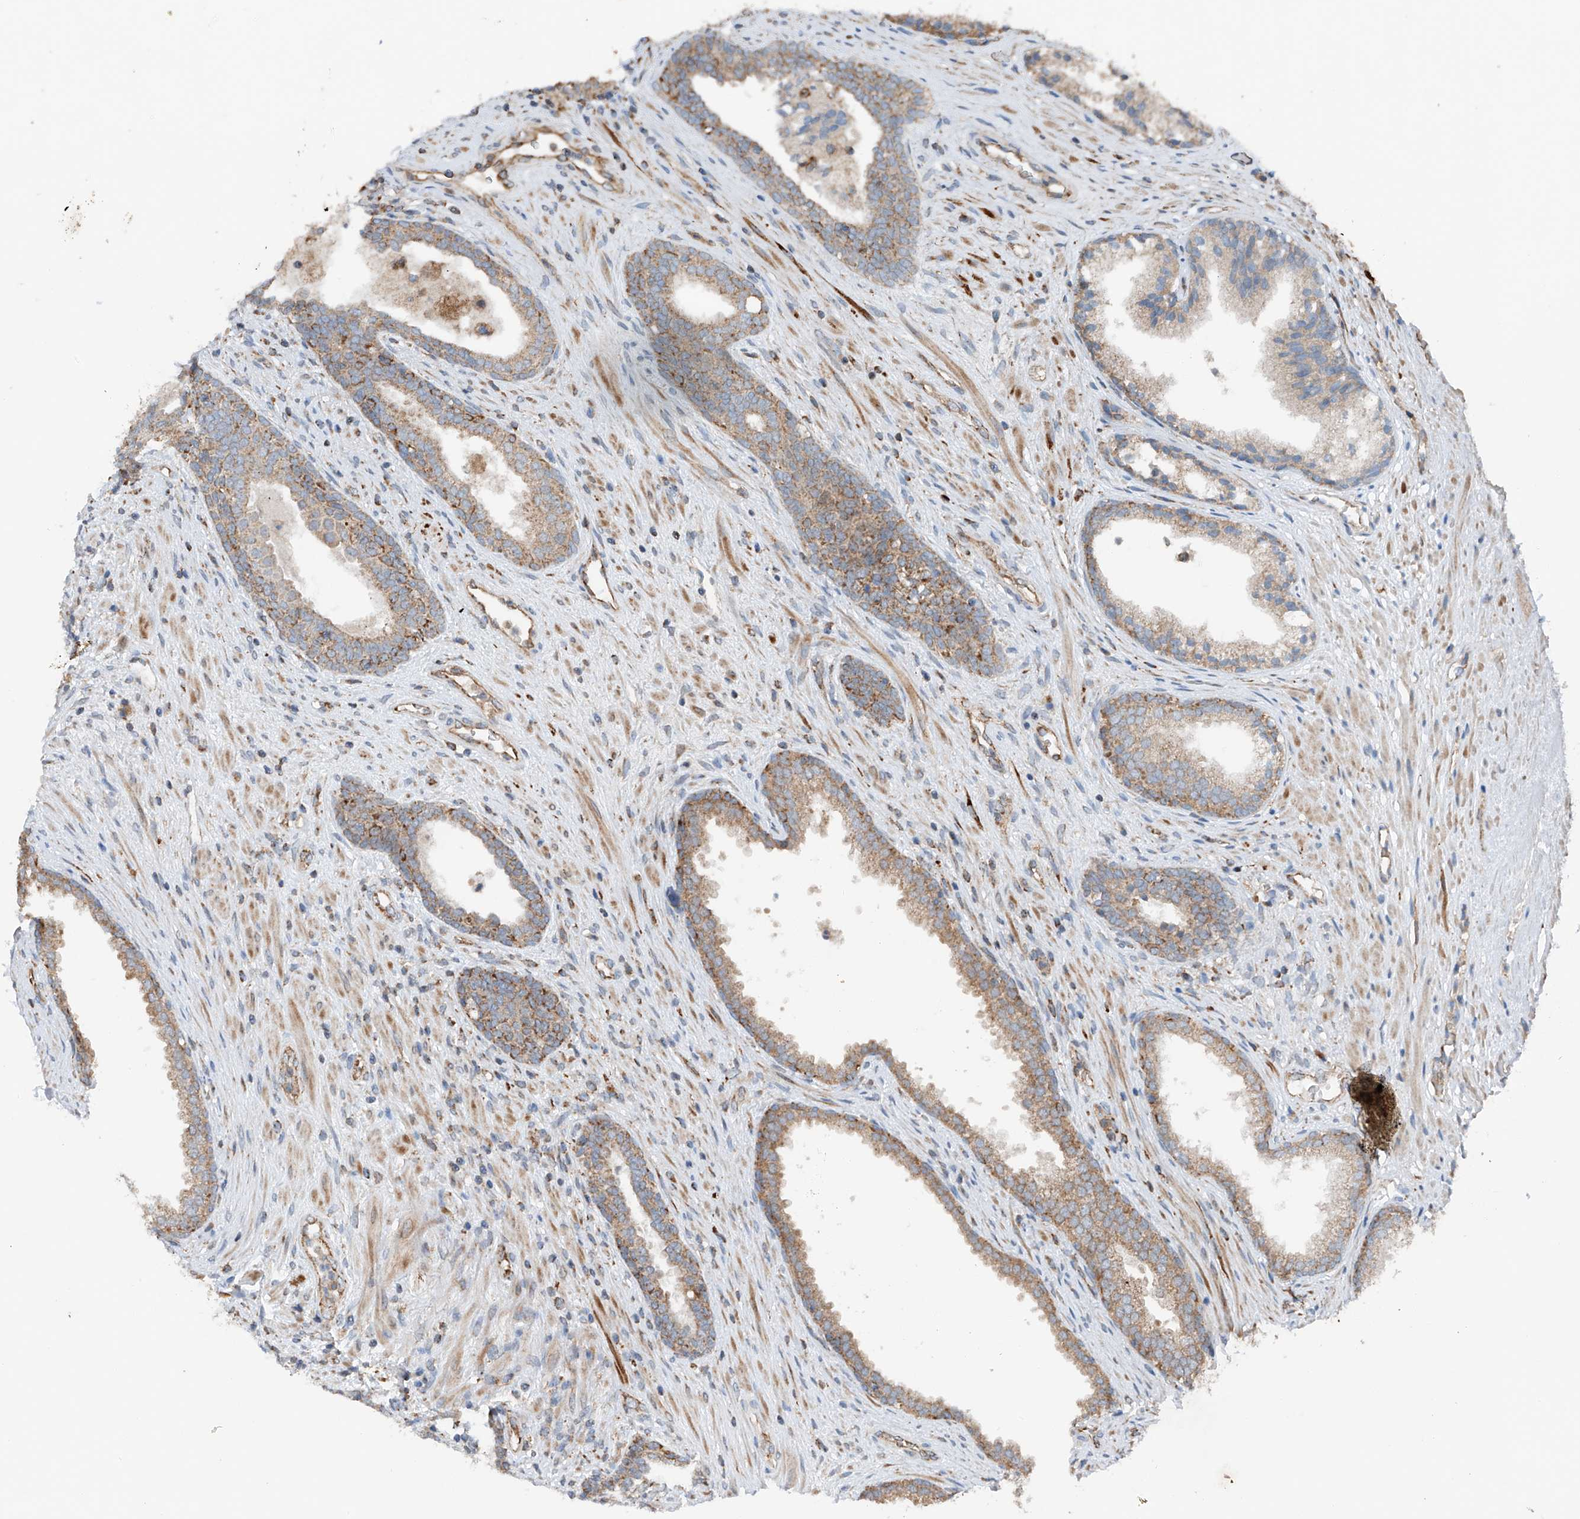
{"staining": {"intensity": "moderate", "quantity": ">75%", "location": "cytoplasmic/membranous"}, "tissue": "prostate", "cell_type": "Glandular cells", "image_type": "normal", "snomed": [{"axis": "morphology", "description": "Normal tissue, NOS"}, {"axis": "topography", "description": "Prostate"}], "caption": "Moderate cytoplasmic/membranous positivity for a protein is appreciated in about >75% of glandular cells of unremarkable prostate using immunohistochemistry (IHC).", "gene": "AP4B1", "patient": {"sex": "male", "age": 76}}